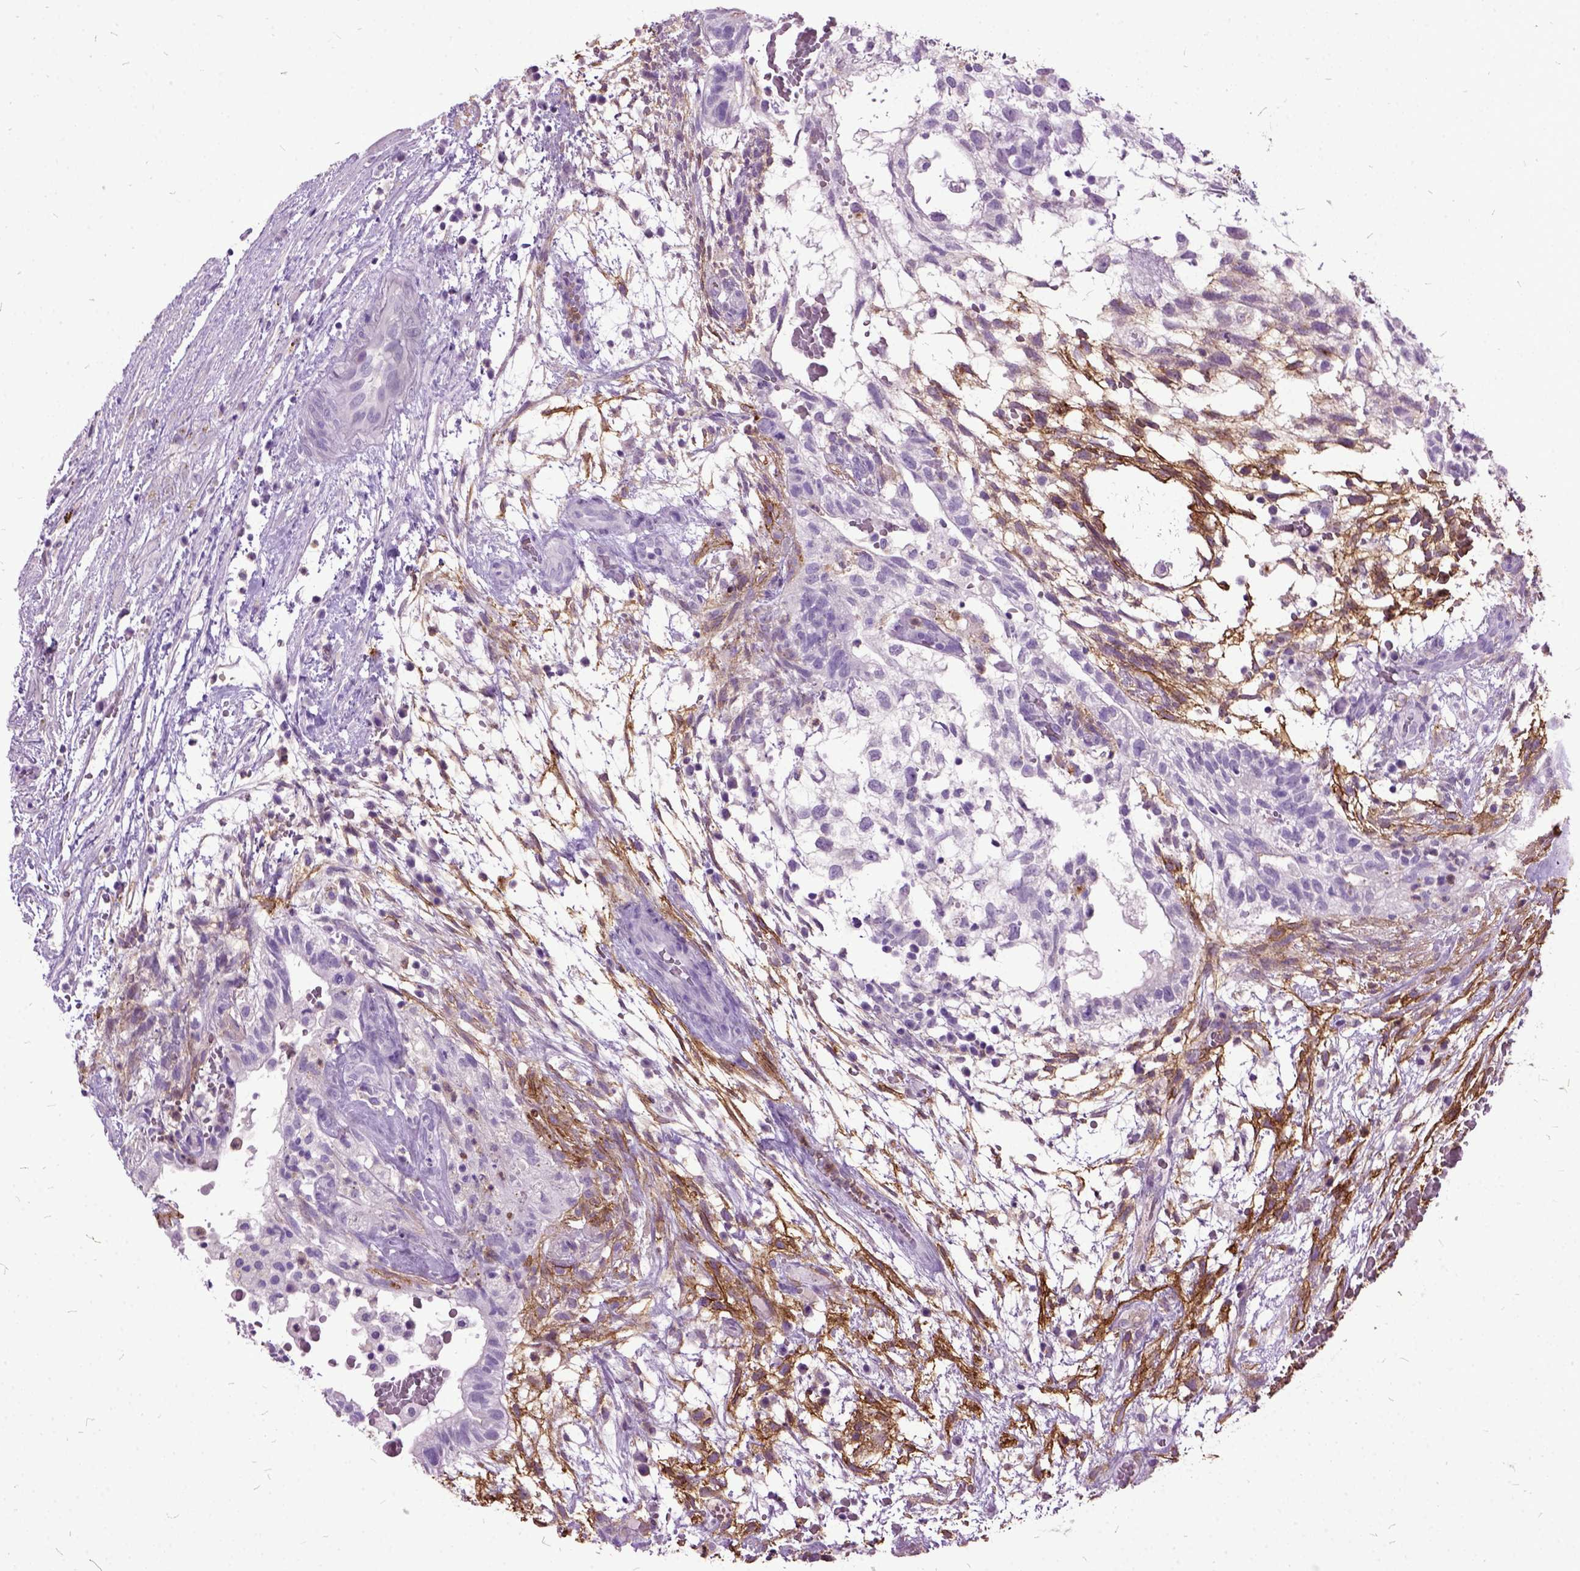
{"staining": {"intensity": "negative", "quantity": "none", "location": "none"}, "tissue": "testis cancer", "cell_type": "Tumor cells", "image_type": "cancer", "snomed": [{"axis": "morphology", "description": "Normal tissue, NOS"}, {"axis": "morphology", "description": "Carcinoma, Embryonal, NOS"}, {"axis": "topography", "description": "Testis"}], "caption": "Immunohistochemical staining of human testis cancer (embryonal carcinoma) demonstrates no significant expression in tumor cells.", "gene": "MME", "patient": {"sex": "male", "age": 32}}